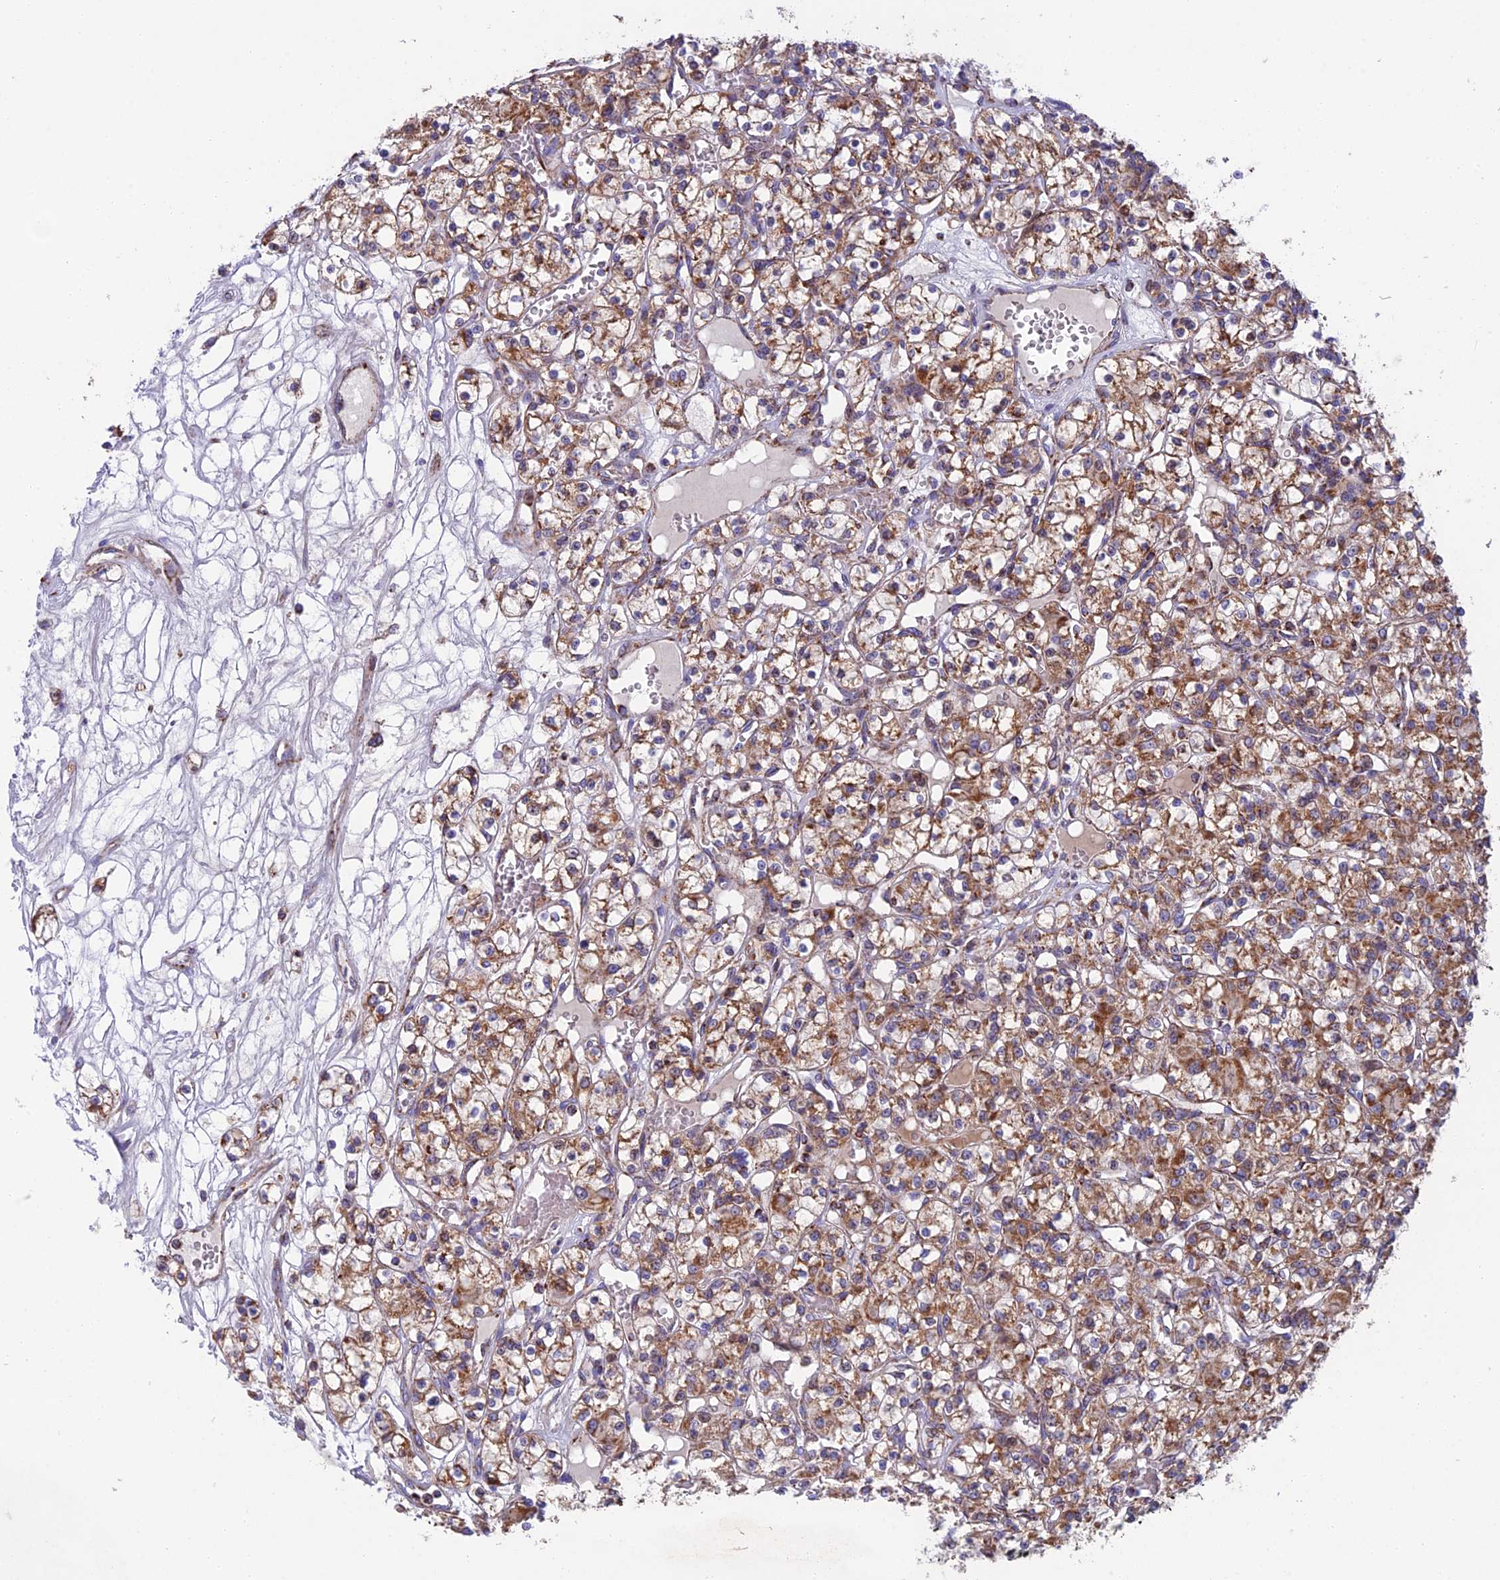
{"staining": {"intensity": "moderate", "quantity": ">75%", "location": "cytoplasmic/membranous"}, "tissue": "renal cancer", "cell_type": "Tumor cells", "image_type": "cancer", "snomed": [{"axis": "morphology", "description": "Adenocarcinoma, NOS"}, {"axis": "topography", "description": "Kidney"}], "caption": "IHC image of neoplastic tissue: human renal cancer stained using immunohistochemistry (IHC) demonstrates medium levels of moderate protein expression localized specifically in the cytoplasmic/membranous of tumor cells, appearing as a cytoplasmic/membranous brown color.", "gene": "CS", "patient": {"sex": "female", "age": 59}}